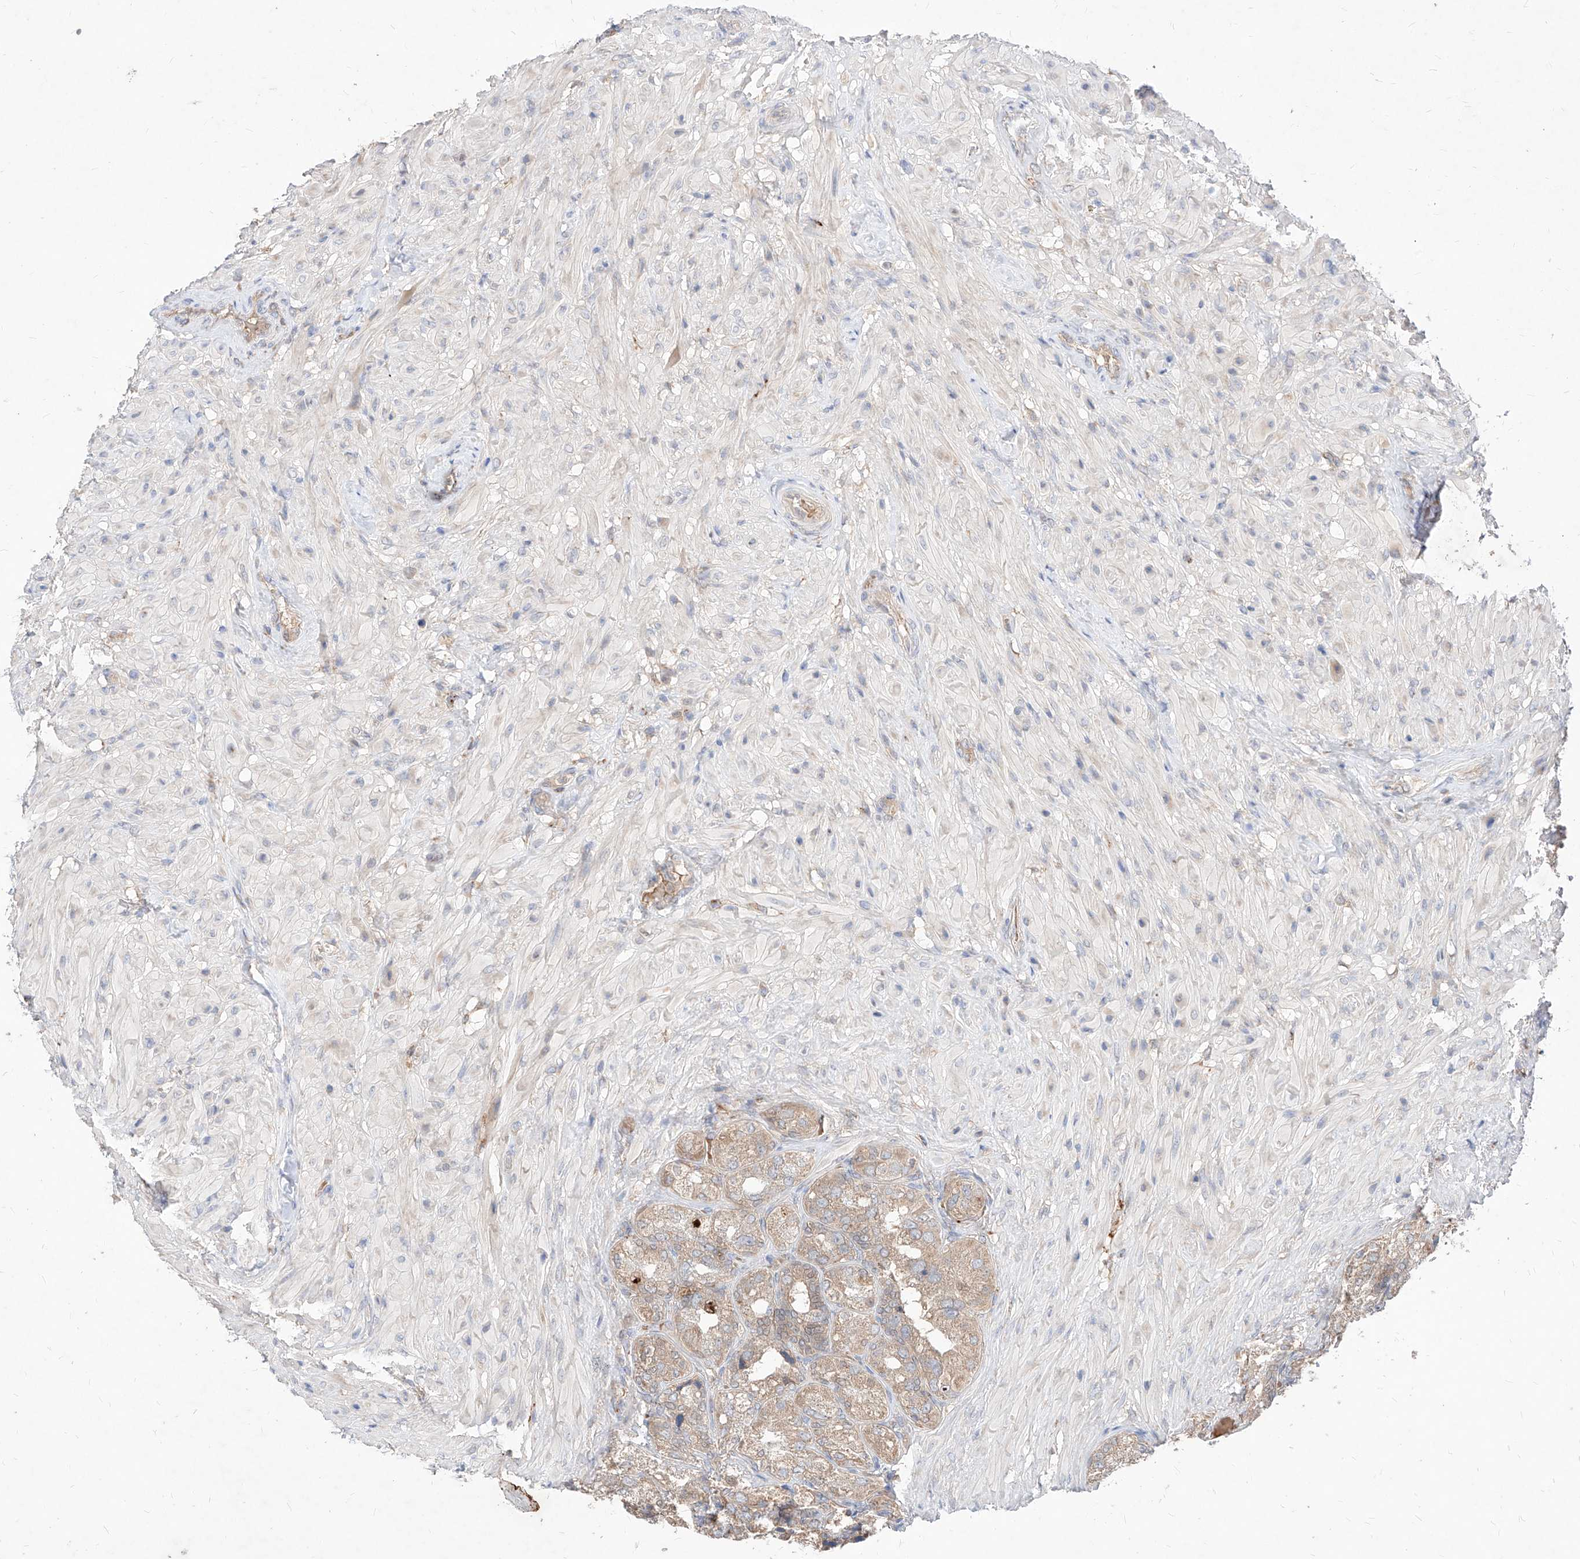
{"staining": {"intensity": "weak", "quantity": ">75%", "location": "cytoplasmic/membranous"}, "tissue": "seminal vesicle", "cell_type": "Glandular cells", "image_type": "normal", "snomed": [{"axis": "morphology", "description": "Normal tissue, NOS"}, {"axis": "topography", "description": "Seminal veicle"}, {"axis": "topography", "description": "Peripheral nerve tissue"}], "caption": "Immunohistochemistry (IHC) staining of benign seminal vesicle, which demonstrates low levels of weak cytoplasmic/membranous staining in about >75% of glandular cells indicating weak cytoplasmic/membranous protein positivity. The staining was performed using DAB (3,3'-diaminobenzidine) (brown) for protein detection and nuclei were counterstained in hematoxylin (blue).", "gene": "TSNAX", "patient": {"sex": "male", "age": 63}}